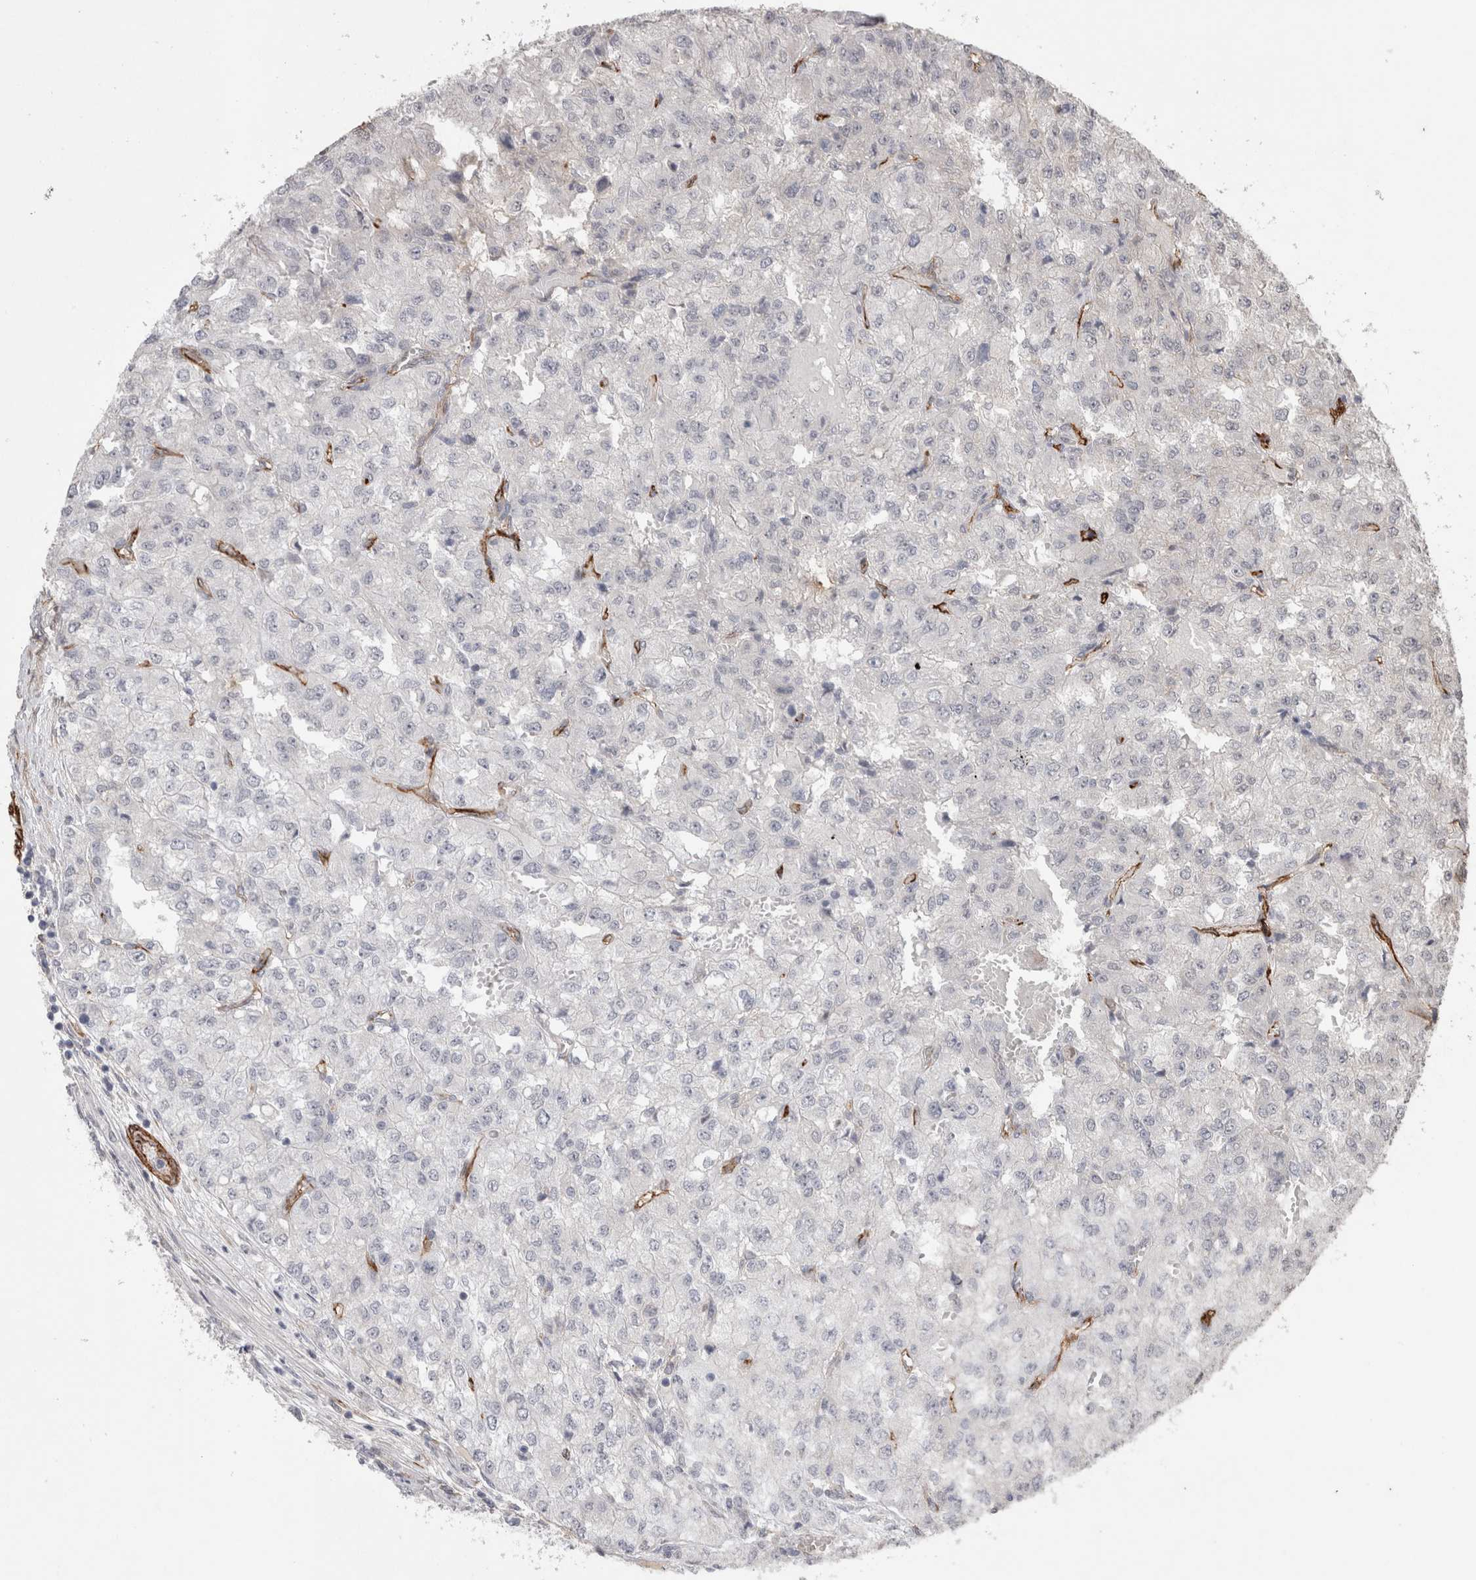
{"staining": {"intensity": "negative", "quantity": "none", "location": "none"}, "tissue": "renal cancer", "cell_type": "Tumor cells", "image_type": "cancer", "snomed": [{"axis": "morphology", "description": "Adenocarcinoma, NOS"}, {"axis": "topography", "description": "Kidney"}], "caption": "A histopathology image of adenocarcinoma (renal) stained for a protein exhibits no brown staining in tumor cells.", "gene": "CDH13", "patient": {"sex": "female", "age": 54}}